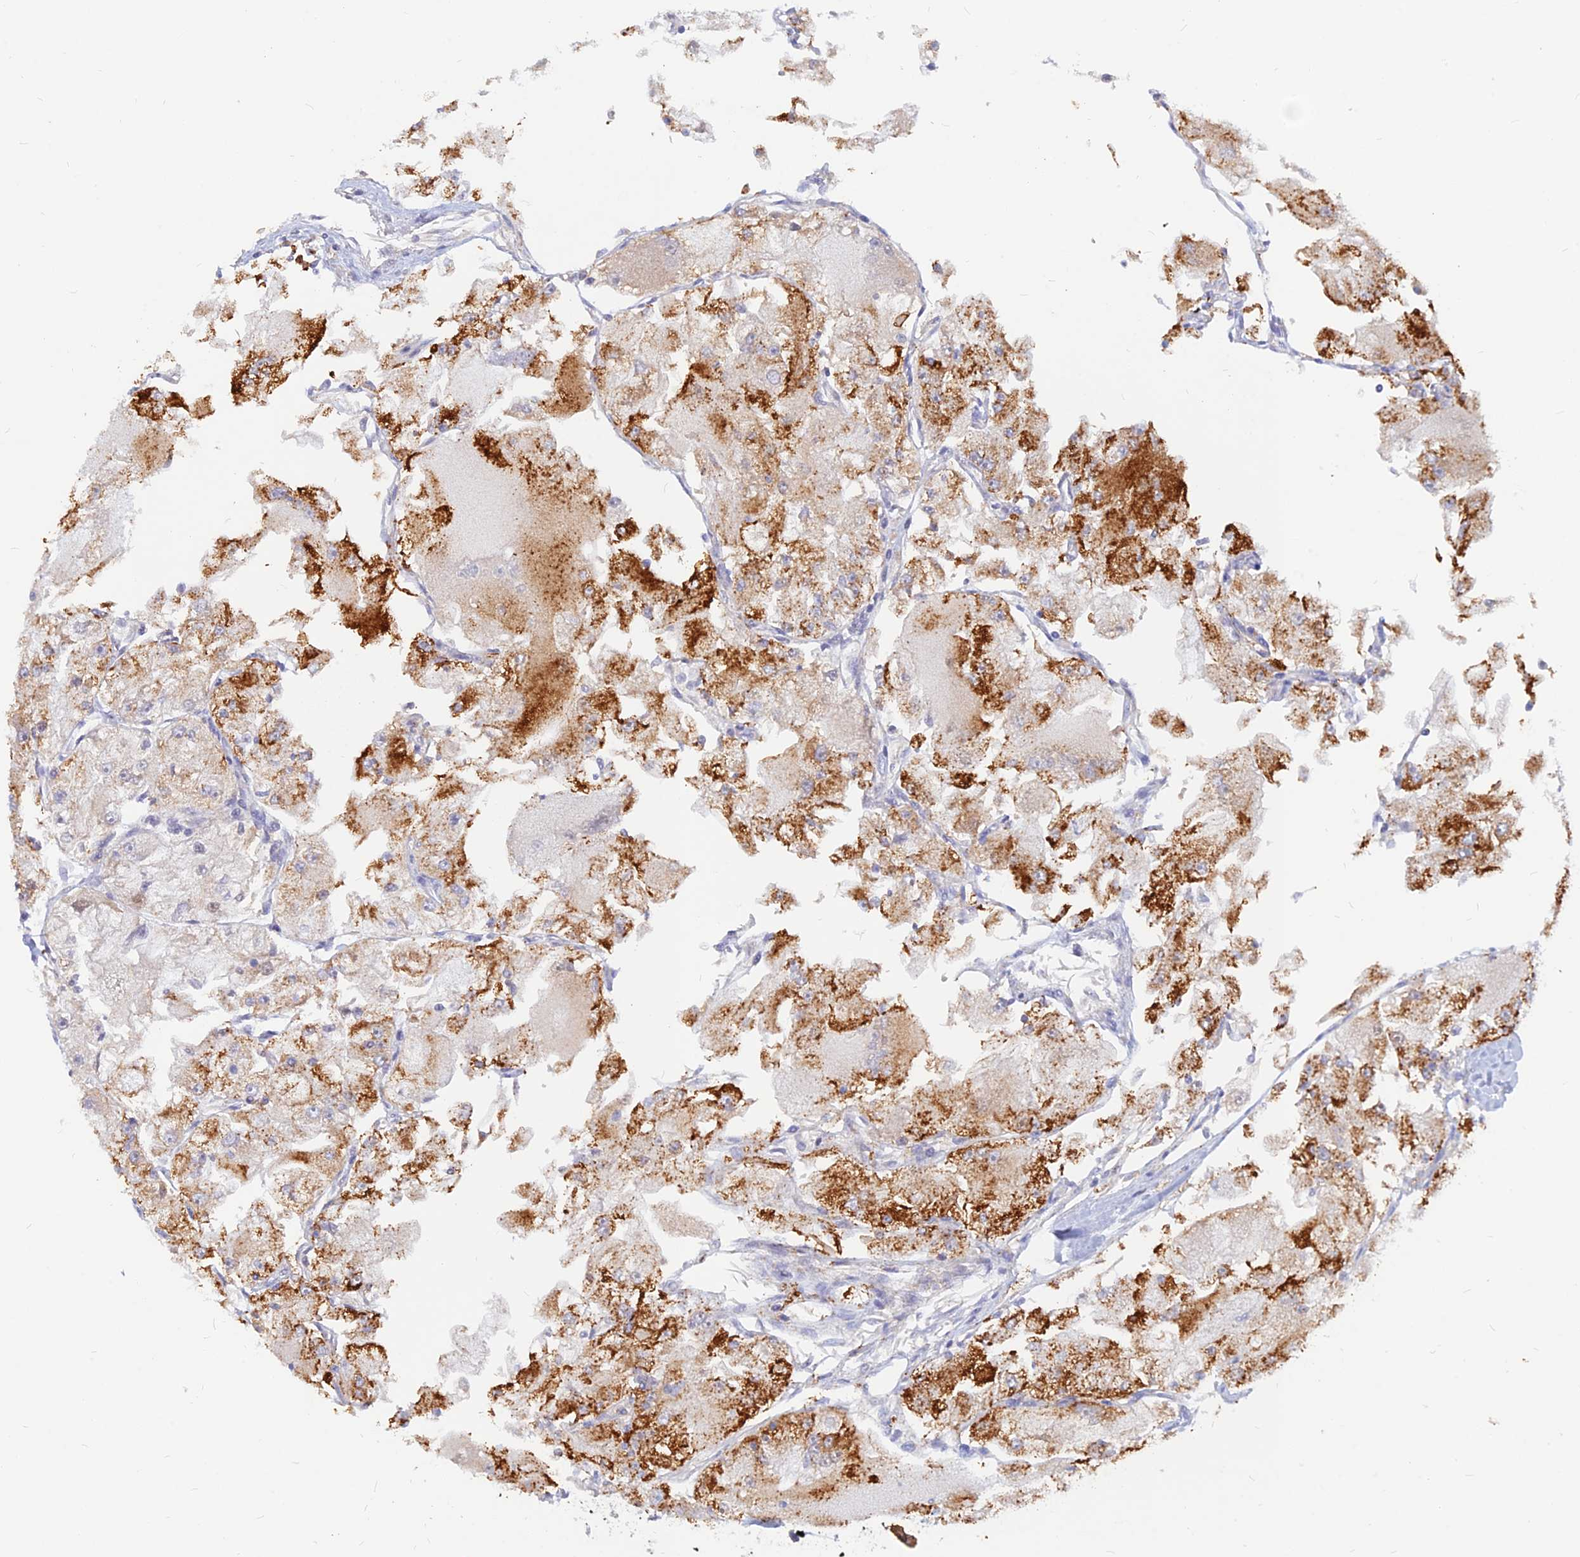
{"staining": {"intensity": "strong", "quantity": "25%-75%", "location": "cytoplasmic/membranous"}, "tissue": "renal cancer", "cell_type": "Tumor cells", "image_type": "cancer", "snomed": [{"axis": "morphology", "description": "Adenocarcinoma, NOS"}, {"axis": "topography", "description": "Kidney"}], "caption": "Renal cancer stained with DAB immunohistochemistry exhibits high levels of strong cytoplasmic/membranous expression in approximately 25%-75% of tumor cells.", "gene": "DNAJC16", "patient": {"sex": "female", "age": 72}}